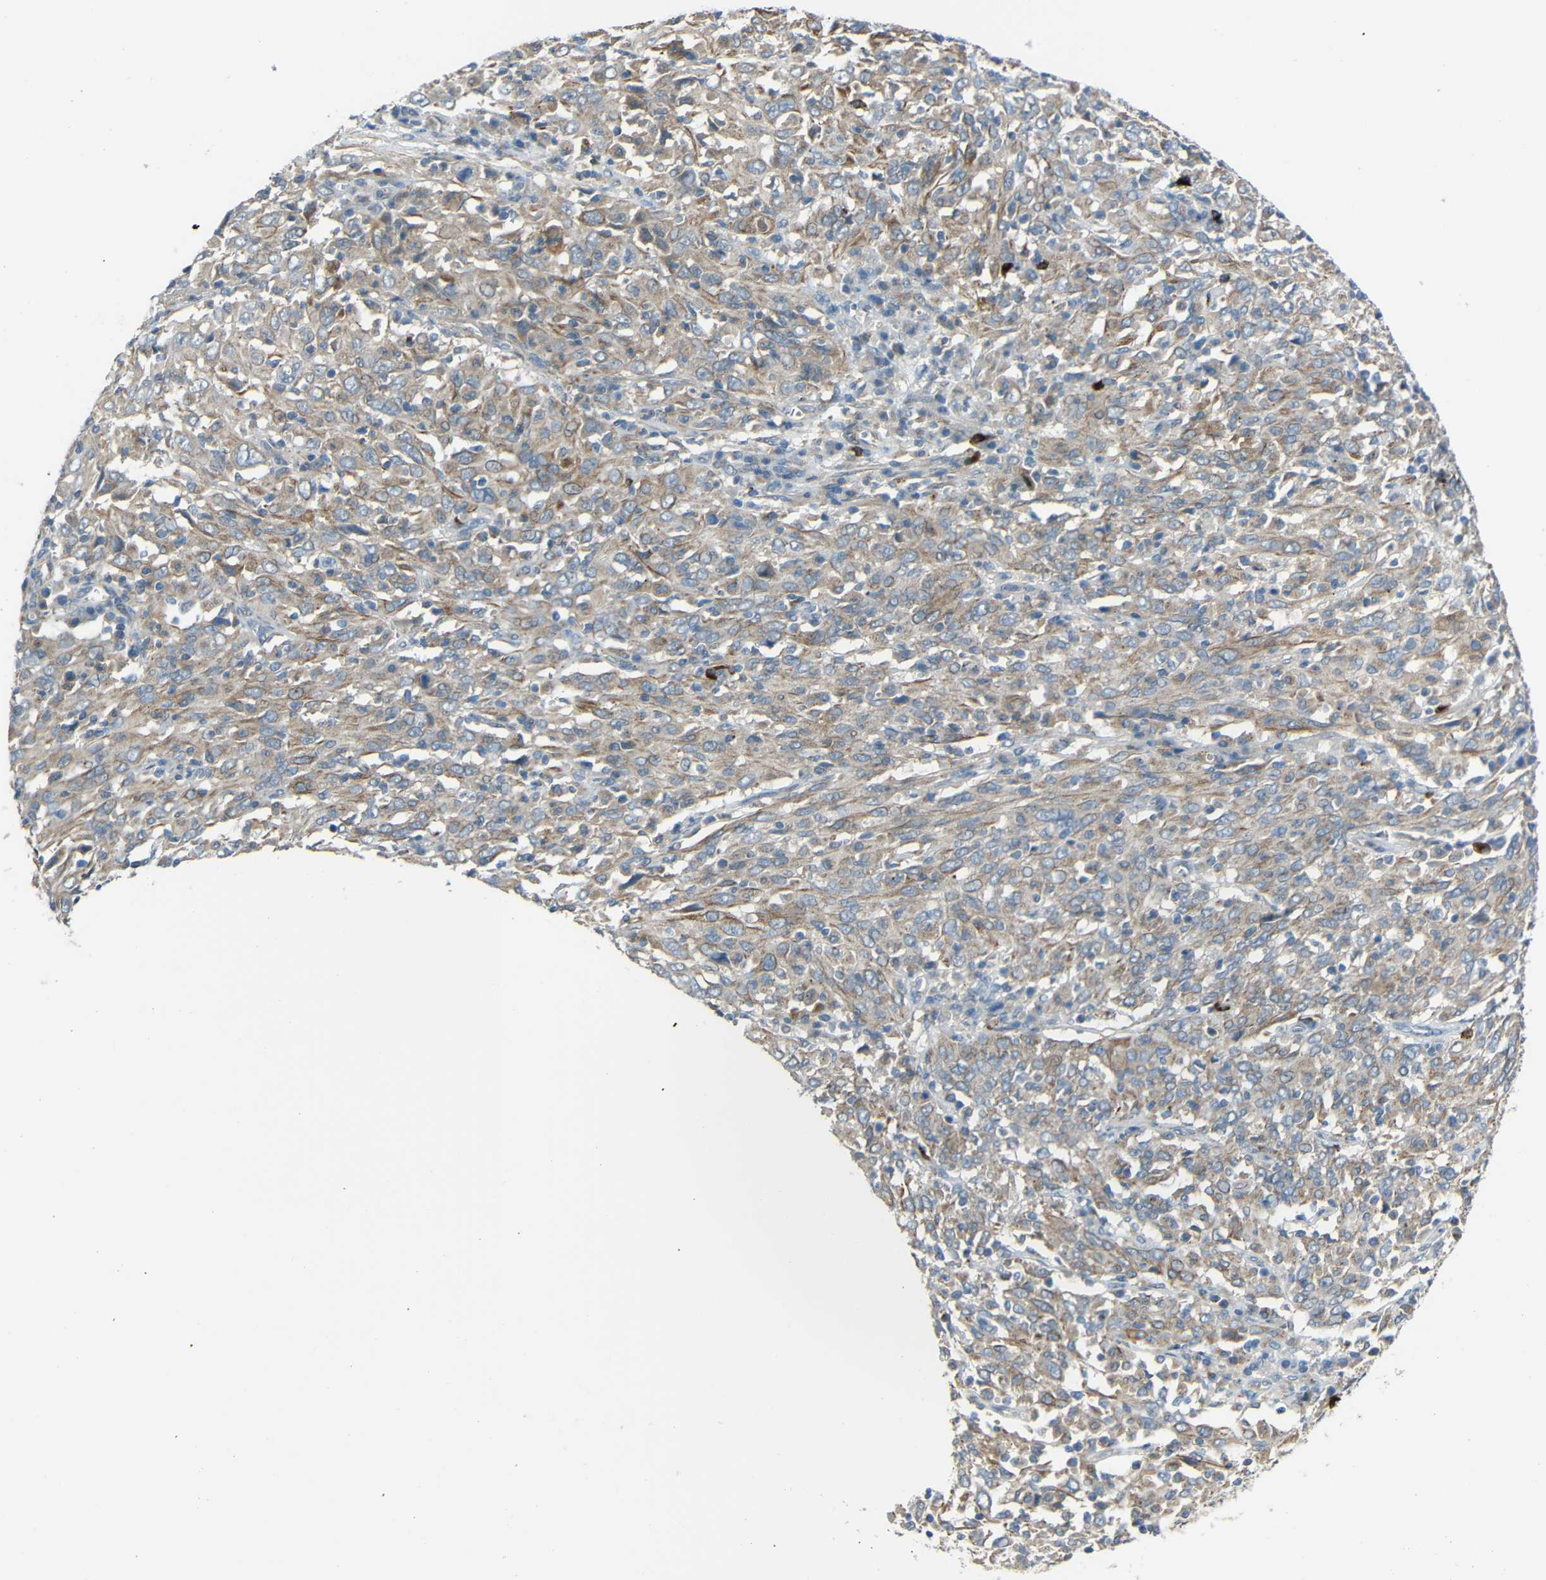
{"staining": {"intensity": "weak", "quantity": ">75%", "location": "cytoplasmic/membranous"}, "tissue": "cervical cancer", "cell_type": "Tumor cells", "image_type": "cancer", "snomed": [{"axis": "morphology", "description": "Squamous cell carcinoma, NOS"}, {"axis": "topography", "description": "Cervix"}], "caption": "Immunohistochemistry micrograph of cervical cancer stained for a protein (brown), which demonstrates low levels of weak cytoplasmic/membranous staining in approximately >75% of tumor cells.", "gene": "DCLK1", "patient": {"sex": "female", "age": 46}}